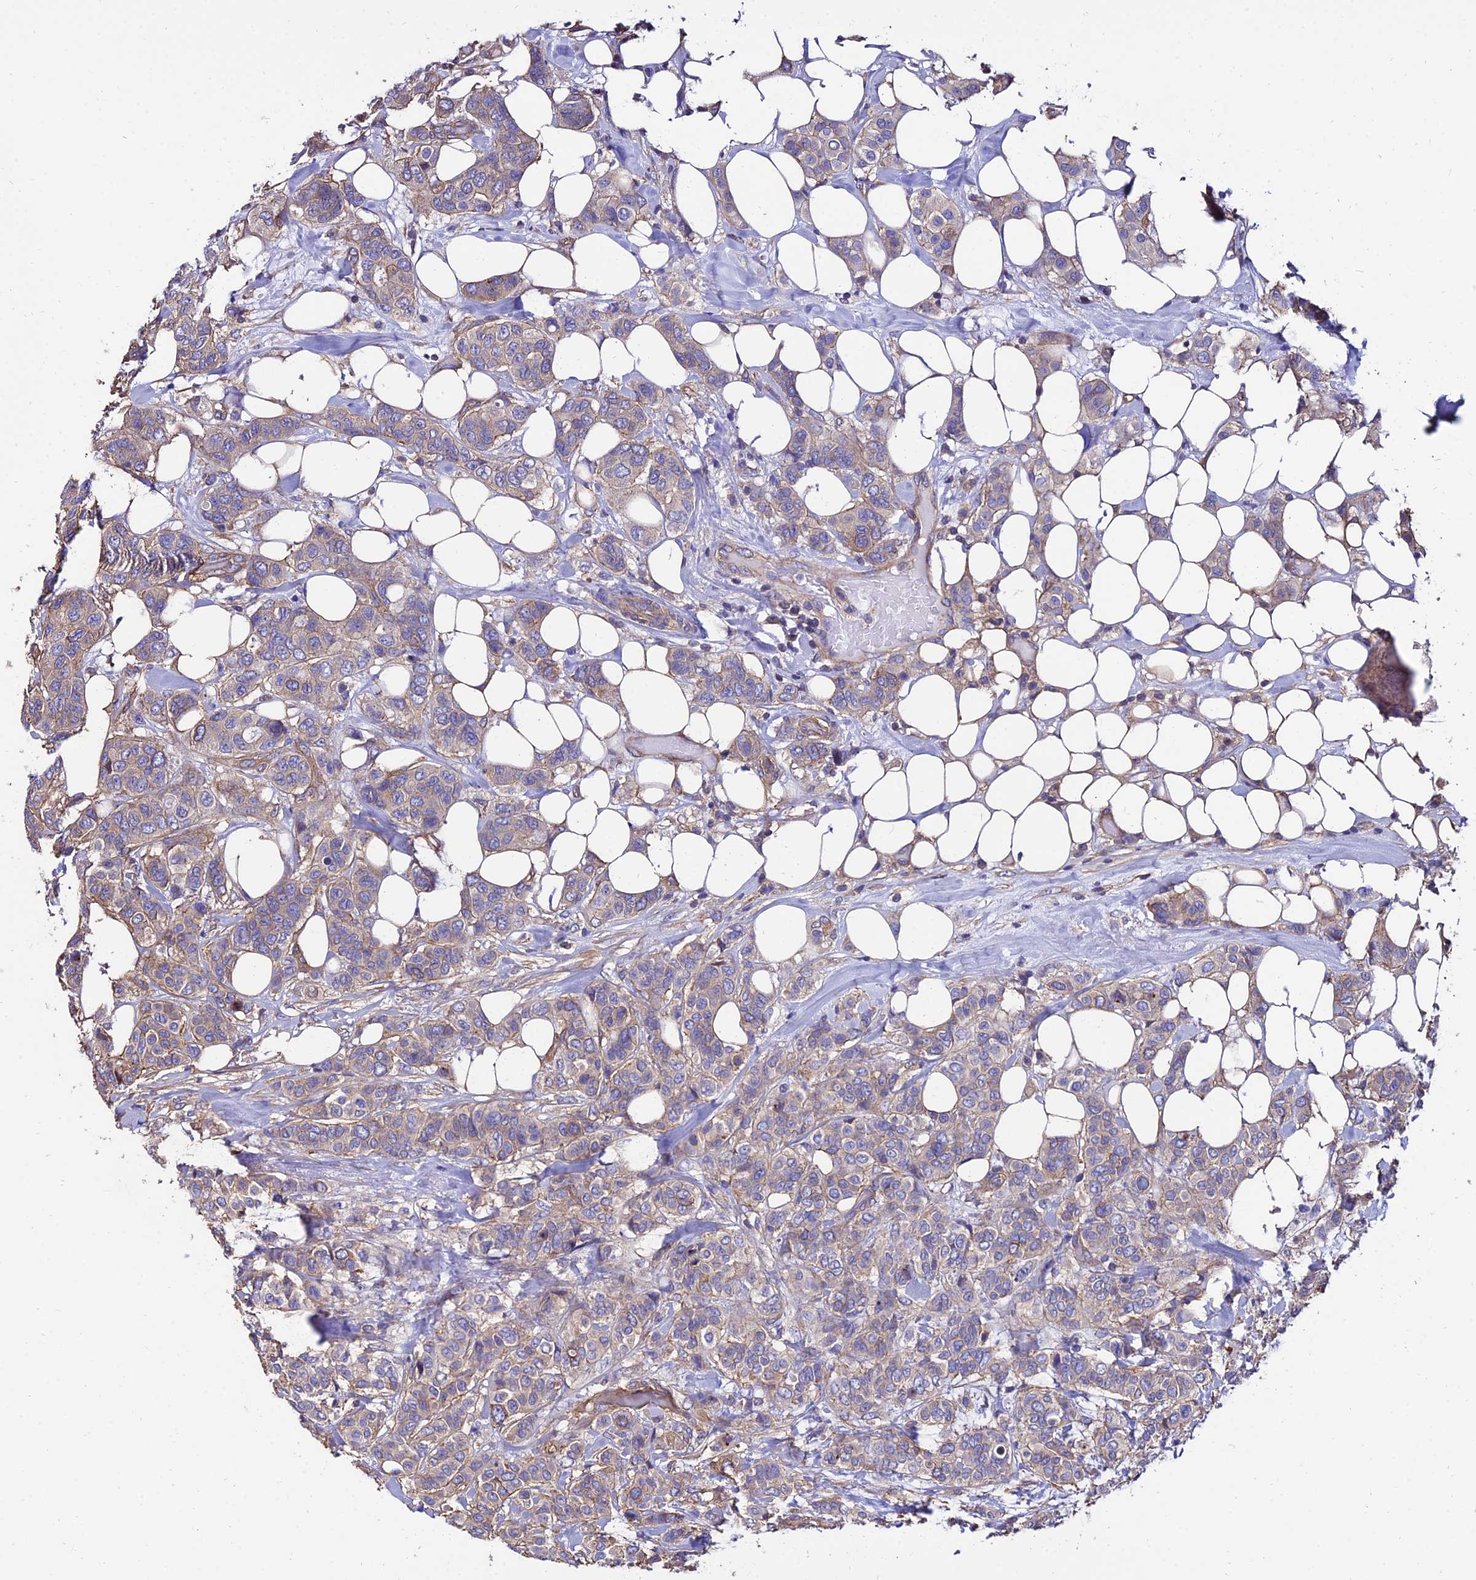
{"staining": {"intensity": "weak", "quantity": "25%-75%", "location": "cytoplasmic/membranous"}, "tissue": "breast cancer", "cell_type": "Tumor cells", "image_type": "cancer", "snomed": [{"axis": "morphology", "description": "Lobular carcinoma"}, {"axis": "topography", "description": "Breast"}], "caption": "Breast lobular carcinoma stained with immunohistochemistry displays weak cytoplasmic/membranous positivity in about 25%-75% of tumor cells.", "gene": "CALM2", "patient": {"sex": "female", "age": 51}}